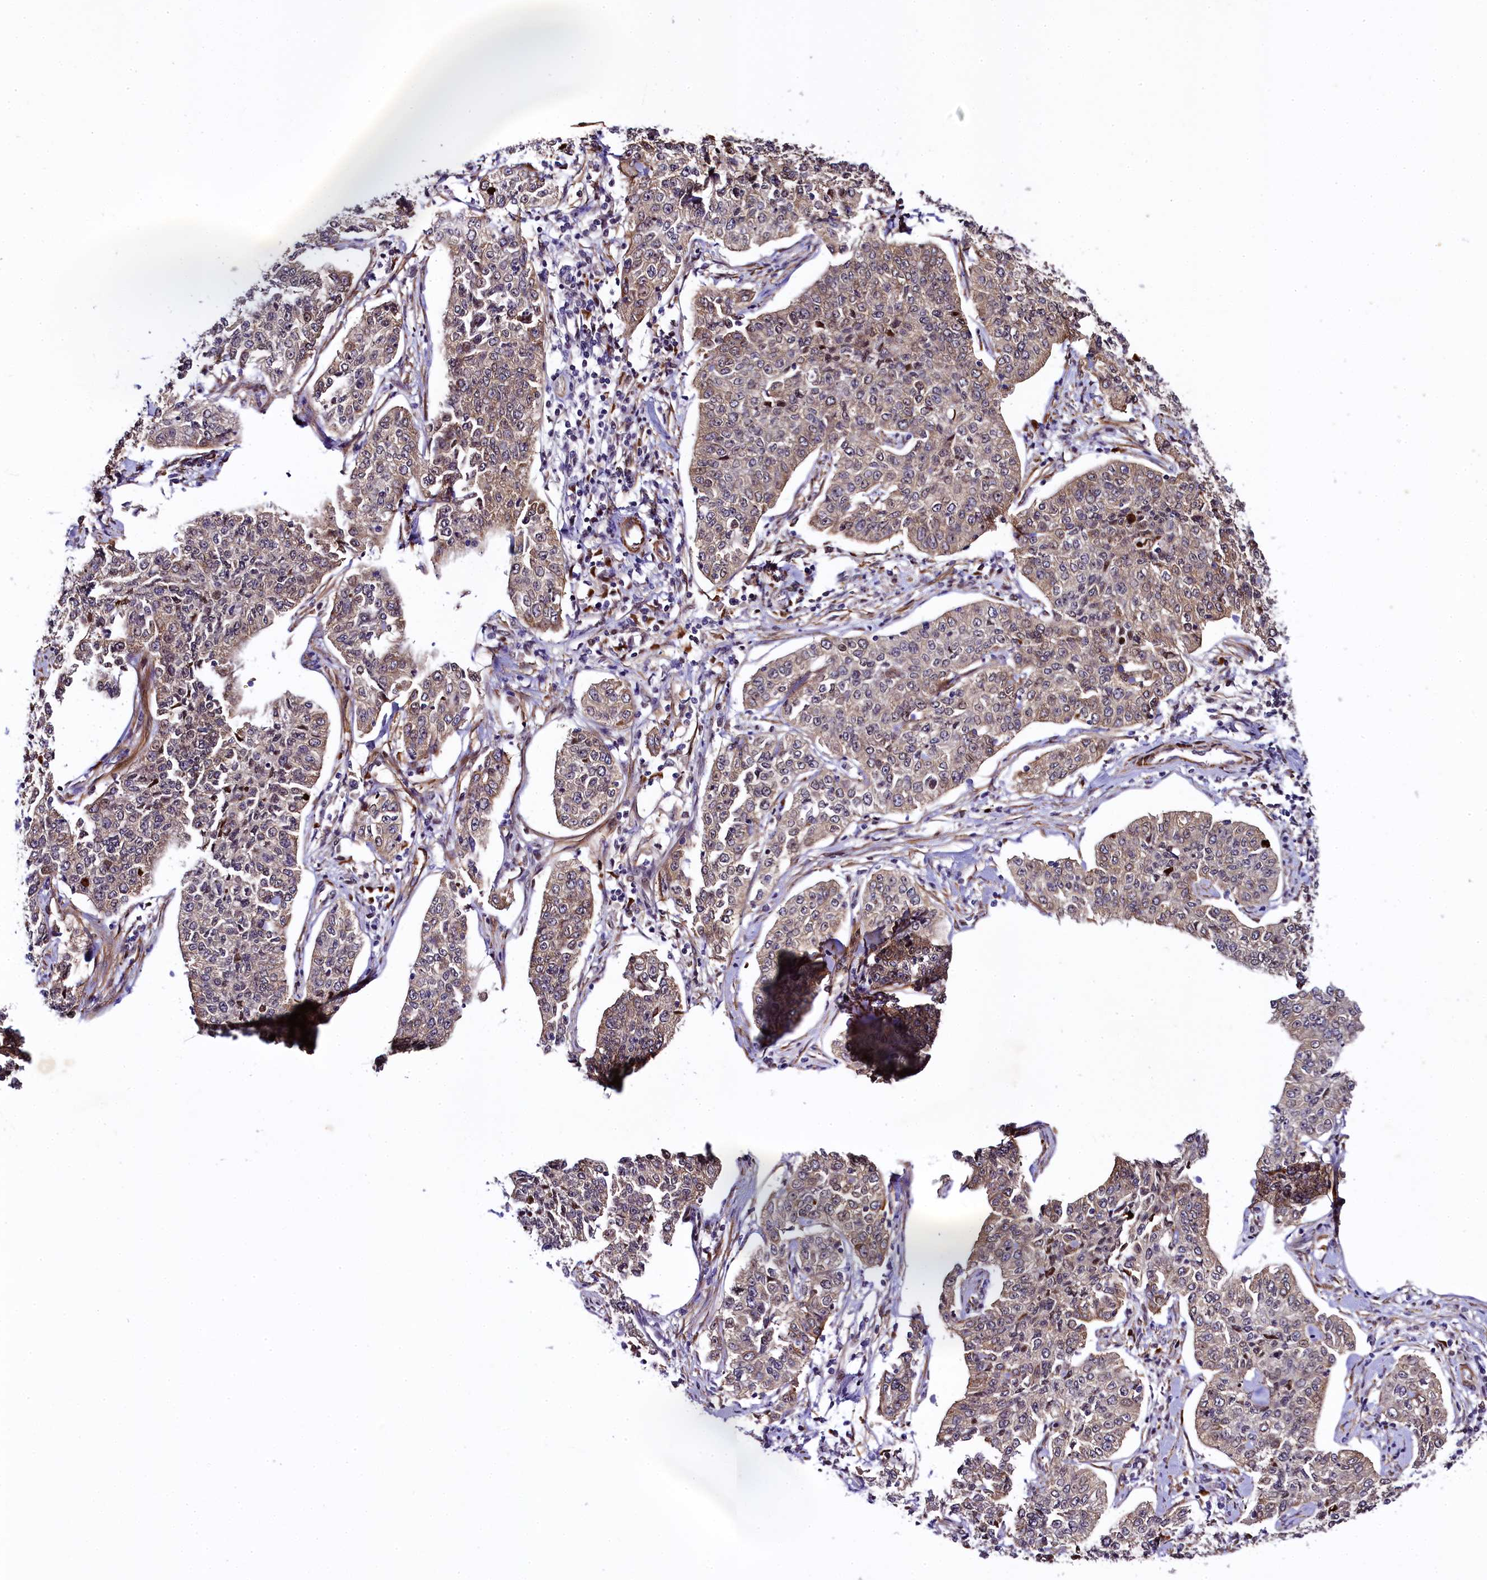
{"staining": {"intensity": "weak", "quantity": ">75%", "location": "cytoplasmic/membranous"}, "tissue": "cervical cancer", "cell_type": "Tumor cells", "image_type": "cancer", "snomed": [{"axis": "morphology", "description": "Squamous cell carcinoma, NOS"}, {"axis": "topography", "description": "Cervix"}], "caption": "This is an image of immunohistochemistry staining of squamous cell carcinoma (cervical), which shows weak staining in the cytoplasmic/membranous of tumor cells.", "gene": "SAMD10", "patient": {"sex": "female", "age": 35}}